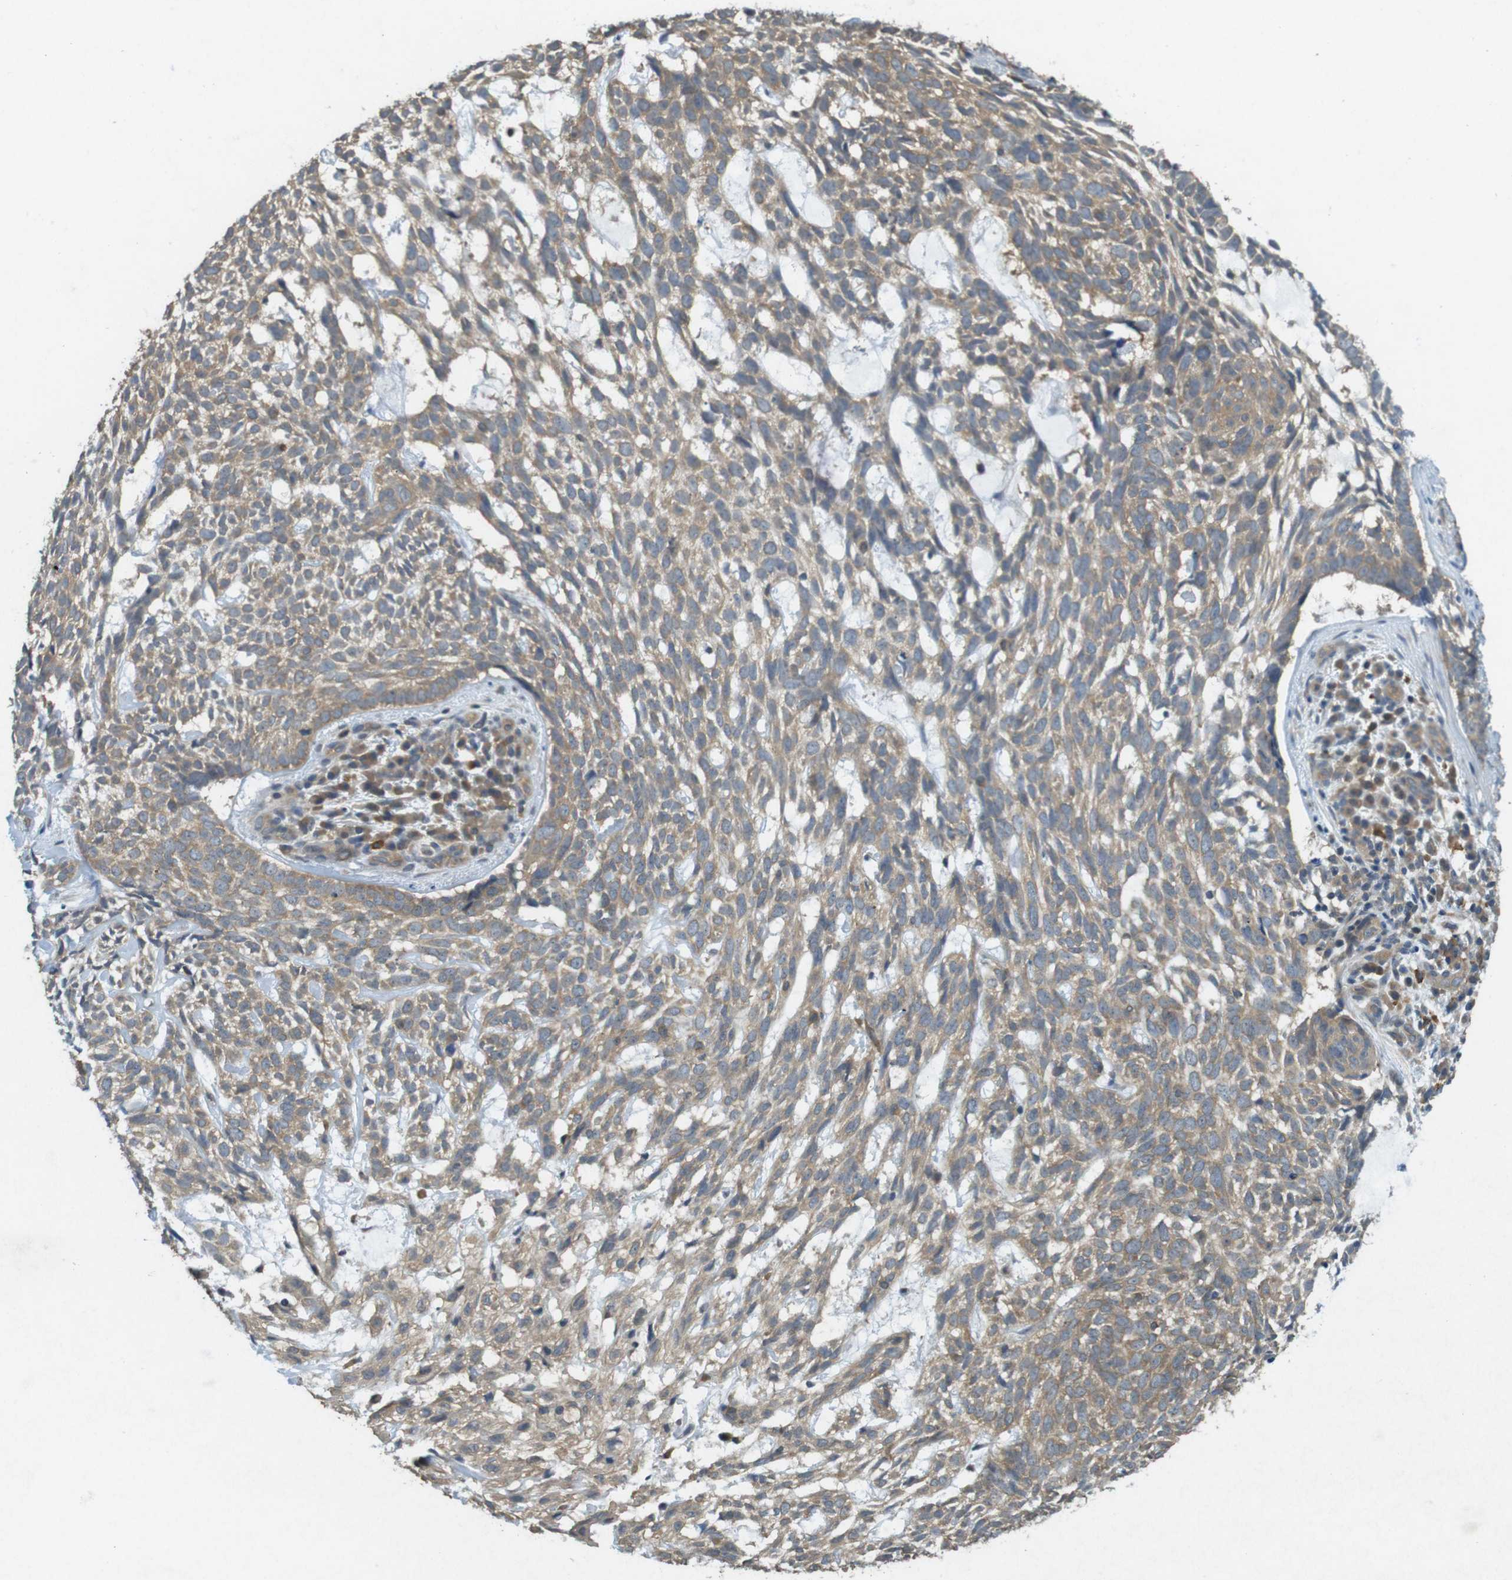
{"staining": {"intensity": "moderate", "quantity": ">75%", "location": "cytoplasmic/membranous"}, "tissue": "skin cancer", "cell_type": "Tumor cells", "image_type": "cancer", "snomed": [{"axis": "morphology", "description": "Basal cell carcinoma"}, {"axis": "topography", "description": "Skin"}], "caption": "This image demonstrates immunohistochemistry staining of skin cancer (basal cell carcinoma), with medium moderate cytoplasmic/membranous staining in approximately >75% of tumor cells.", "gene": "SUGT1", "patient": {"sex": "male", "age": 72}}